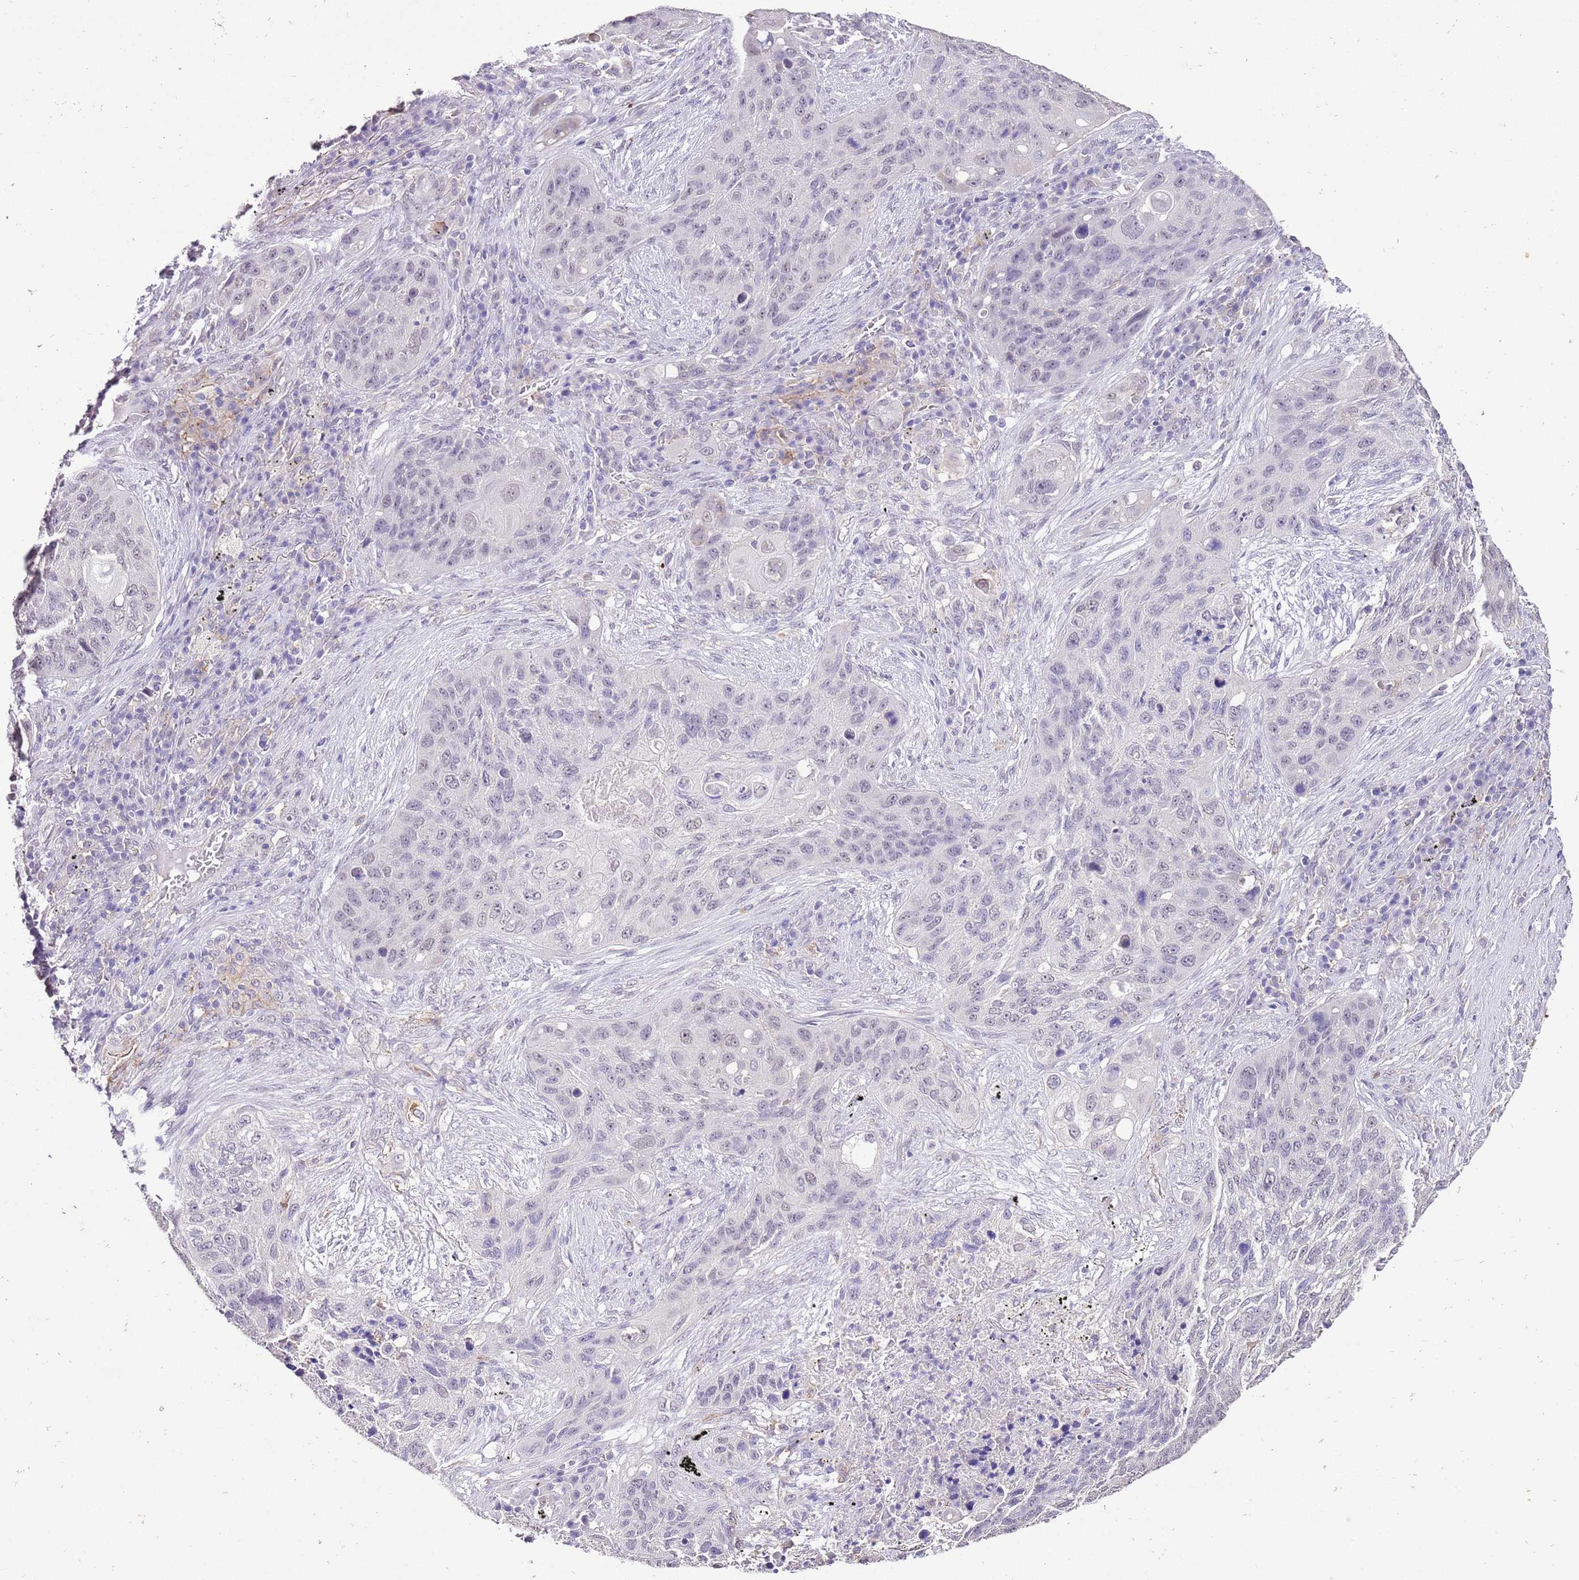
{"staining": {"intensity": "weak", "quantity": "<25%", "location": "nuclear"}, "tissue": "lung cancer", "cell_type": "Tumor cells", "image_type": "cancer", "snomed": [{"axis": "morphology", "description": "Squamous cell carcinoma, NOS"}, {"axis": "topography", "description": "Lung"}], "caption": "An immunohistochemistry micrograph of lung cancer is shown. There is no staining in tumor cells of lung cancer.", "gene": "IZUMO4", "patient": {"sex": "female", "age": 63}}